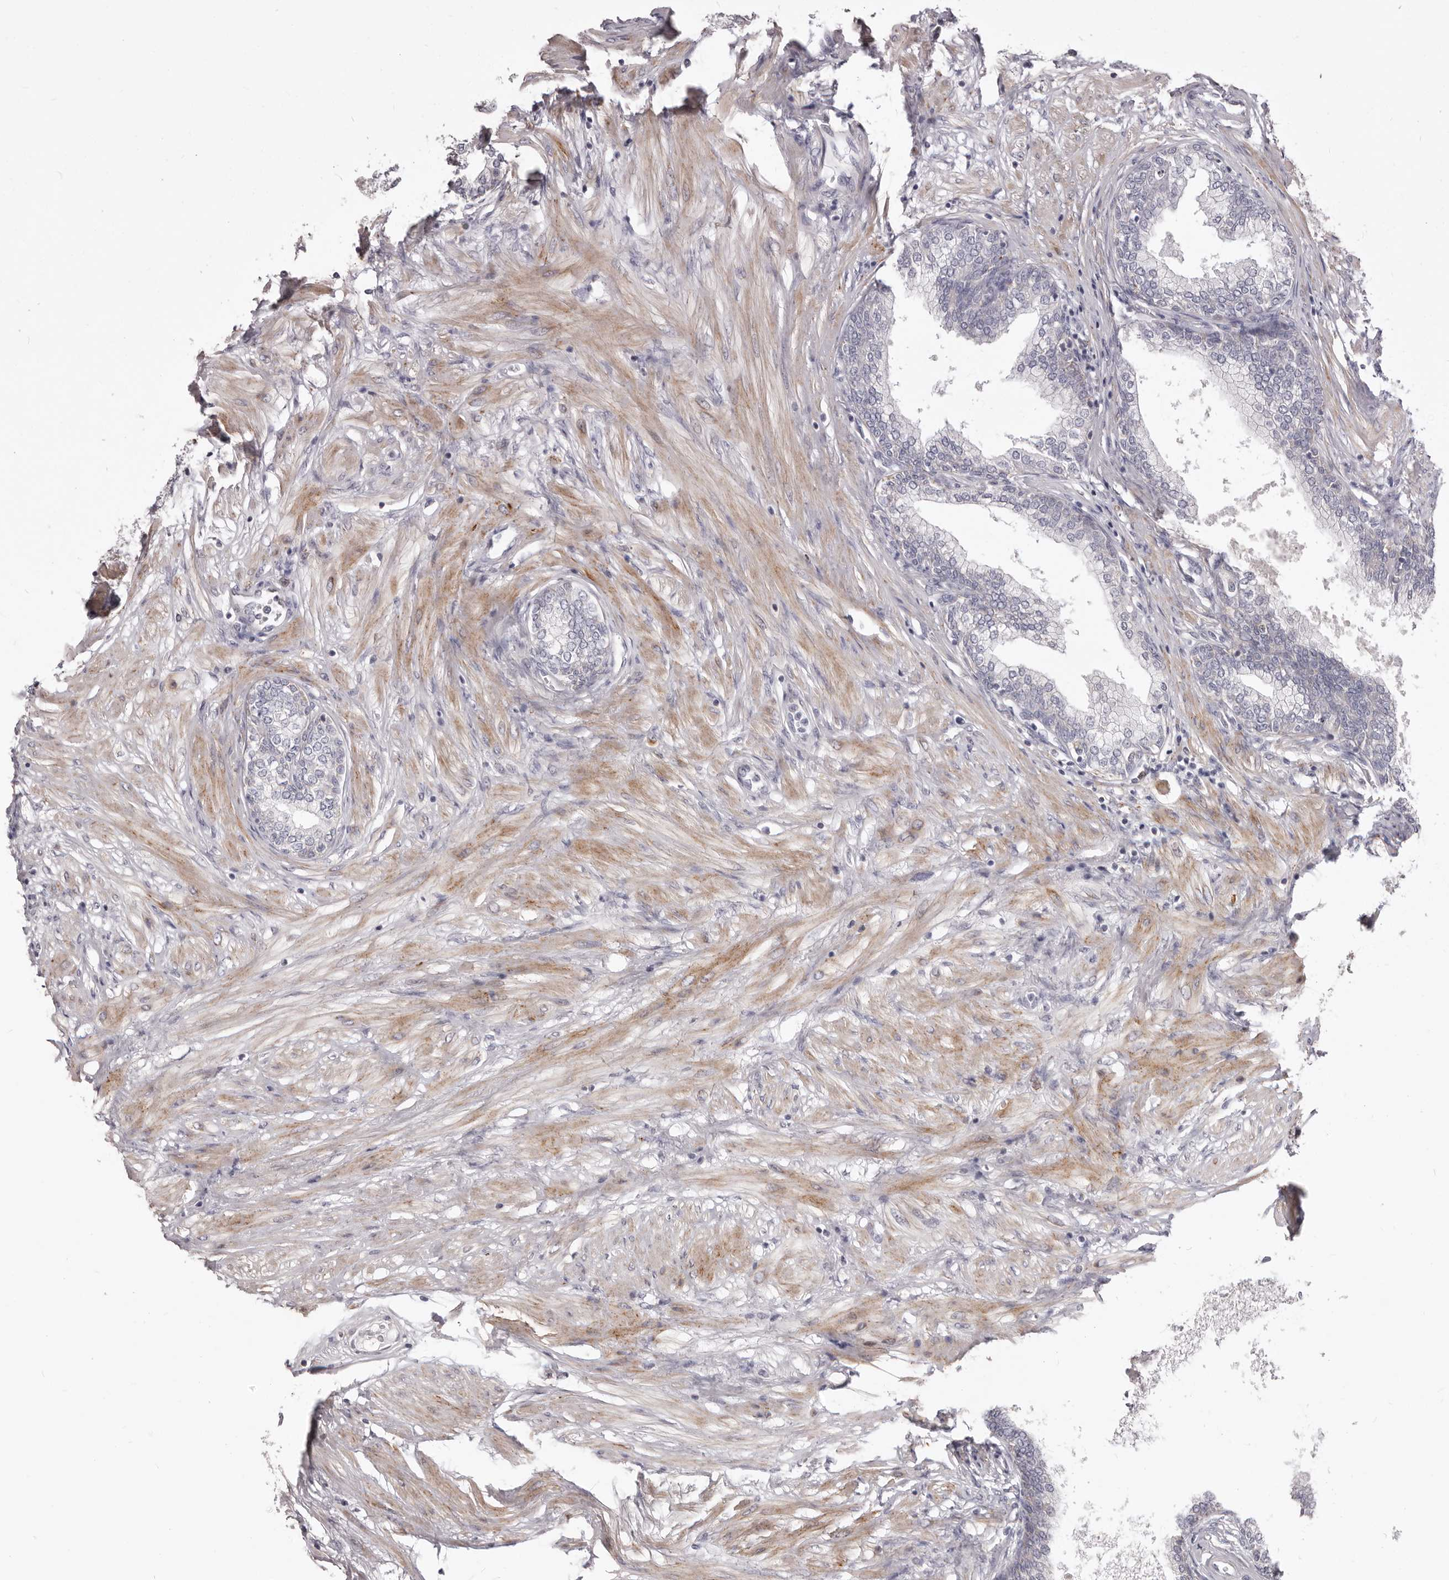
{"staining": {"intensity": "strong", "quantity": "<25%", "location": "cytoplasmic/membranous"}, "tissue": "prostate", "cell_type": "Glandular cells", "image_type": "normal", "snomed": [{"axis": "morphology", "description": "Normal tissue, NOS"}, {"axis": "morphology", "description": "Urothelial carcinoma, Low grade"}, {"axis": "topography", "description": "Urinary bladder"}, {"axis": "topography", "description": "Prostate"}], "caption": "DAB (3,3'-diaminobenzidine) immunohistochemical staining of normal prostate displays strong cytoplasmic/membranous protein positivity in approximately <25% of glandular cells. (Brightfield microscopy of DAB IHC at high magnification).", "gene": "PRMT2", "patient": {"sex": "male", "age": 60}}